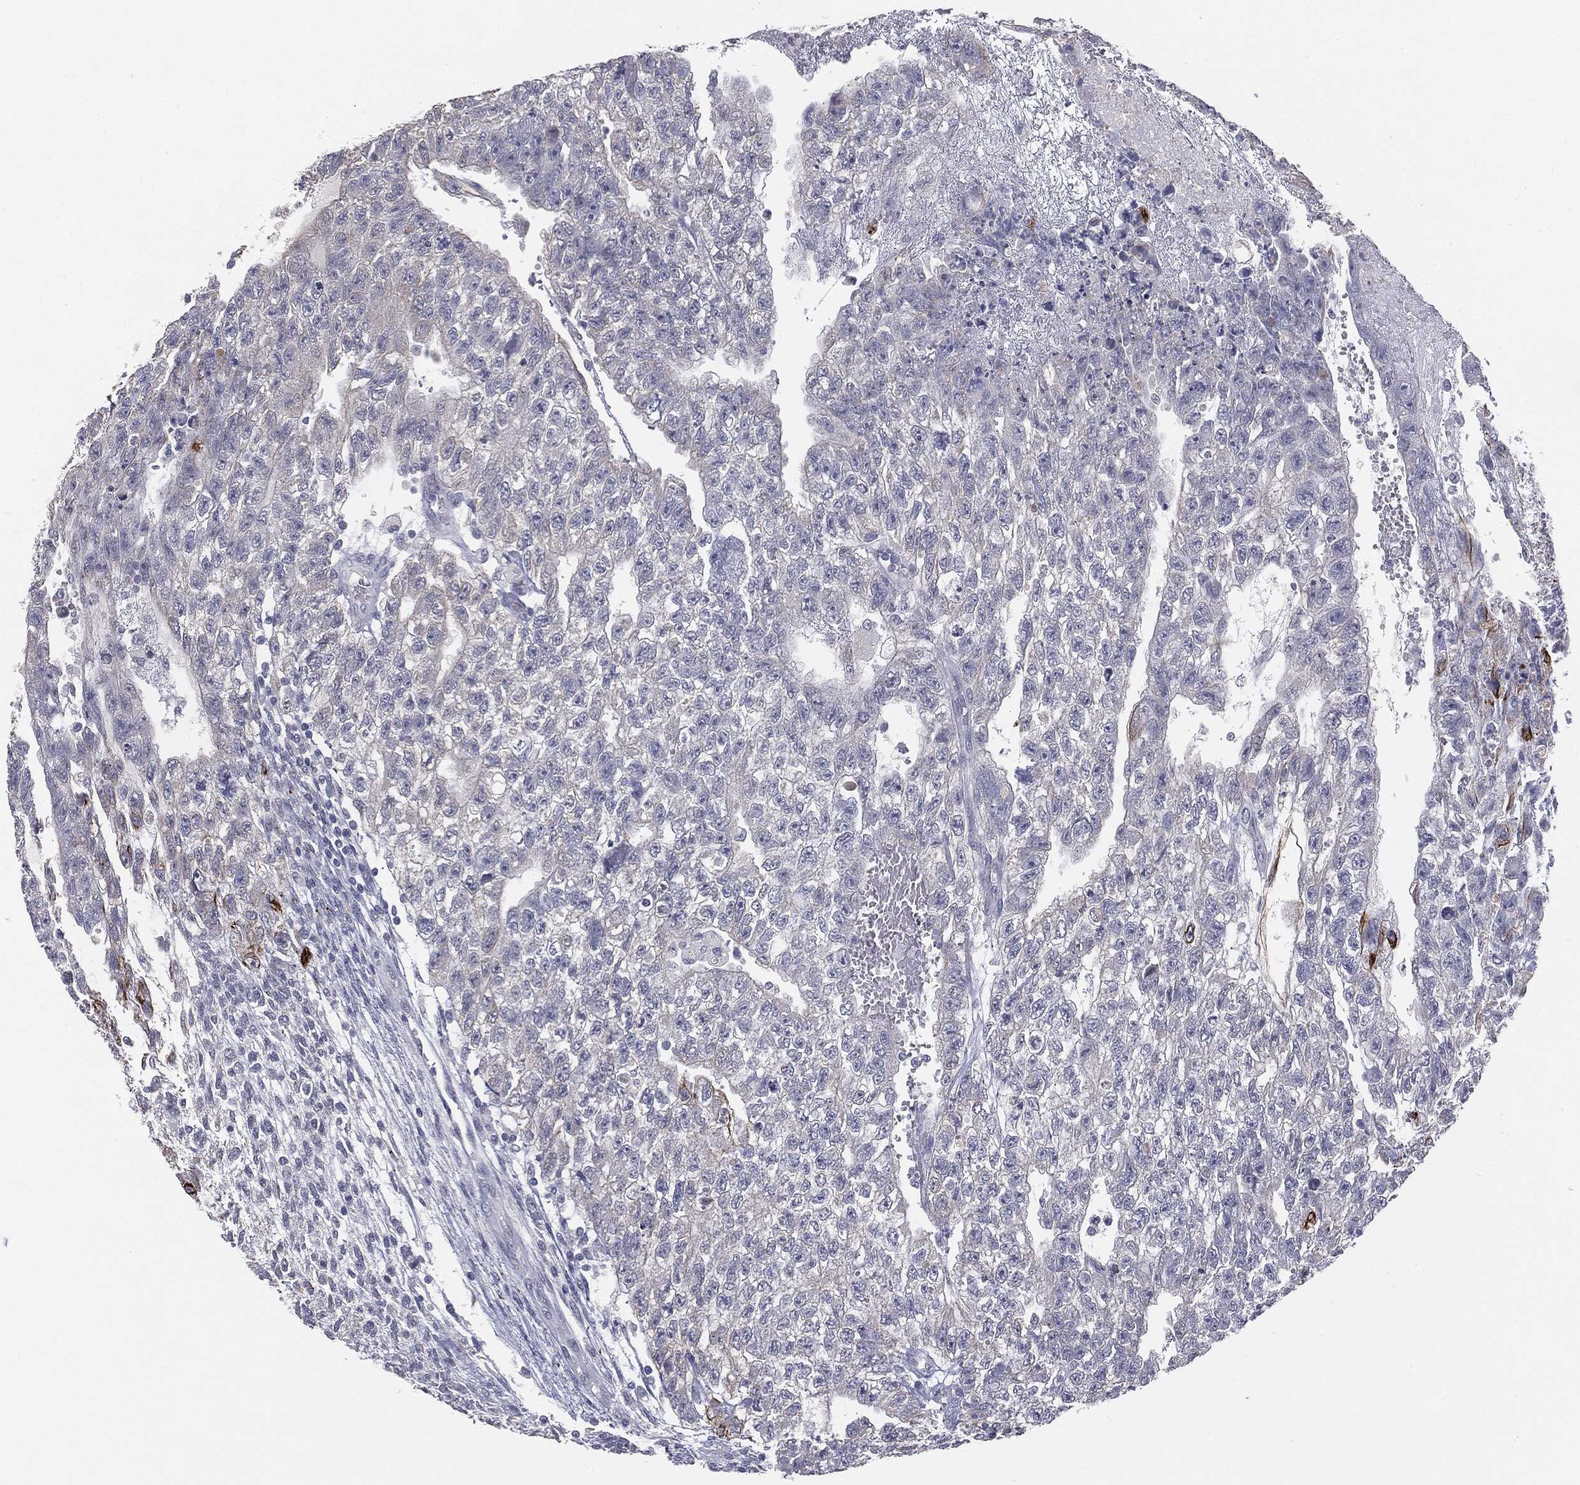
{"staining": {"intensity": "negative", "quantity": "none", "location": "none"}, "tissue": "testis cancer", "cell_type": "Tumor cells", "image_type": "cancer", "snomed": [{"axis": "morphology", "description": "Carcinoma, Embryonal, NOS"}, {"axis": "topography", "description": "Testis"}], "caption": "This is an IHC image of human testis embryonal carcinoma. There is no expression in tumor cells.", "gene": "MUC1", "patient": {"sex": "male", "age": 26}}